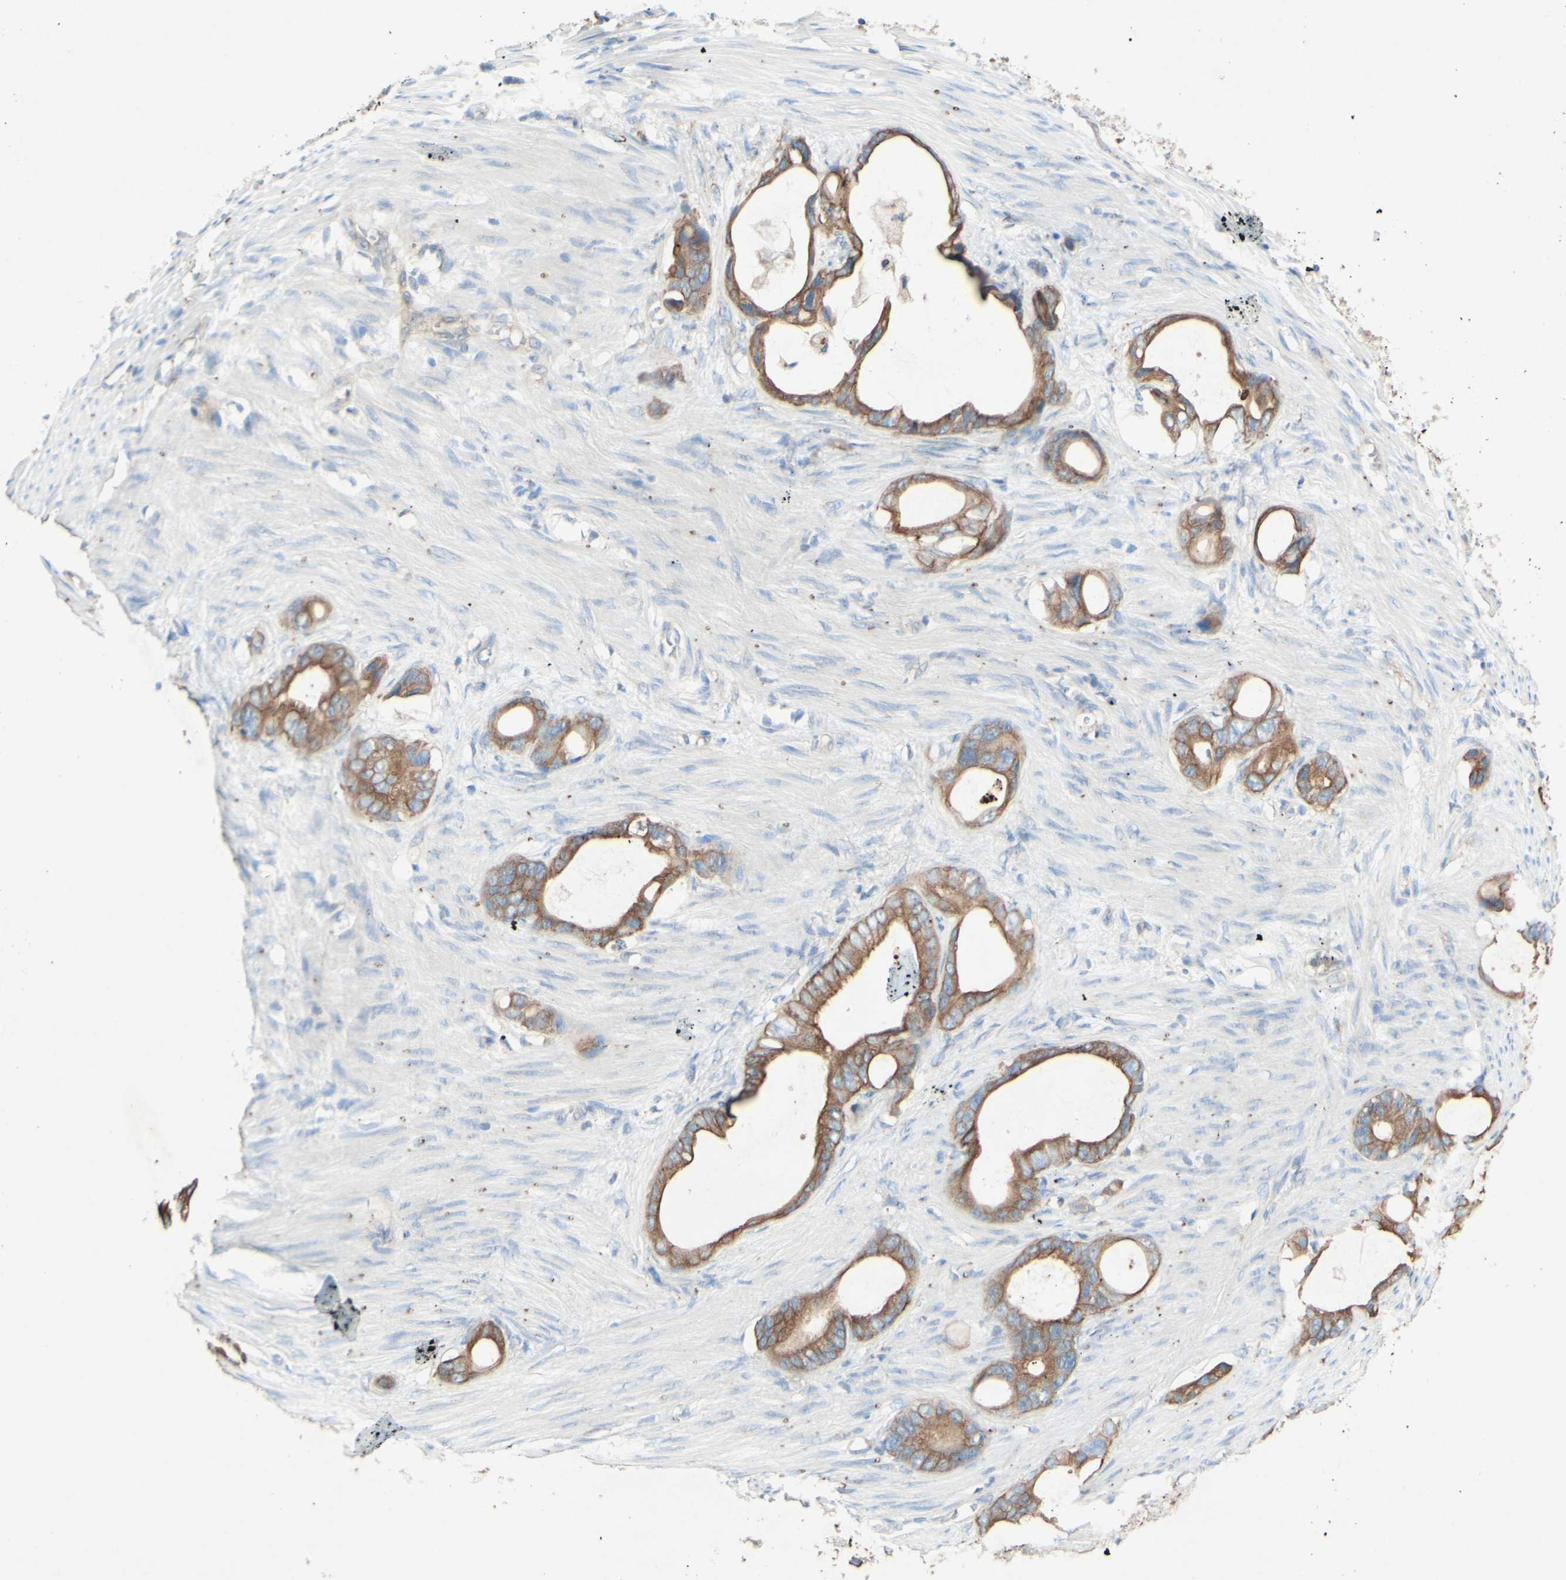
{"staining": {"intensity": "moderate", "quantity": ">75%", "location": "cytoplasmic/membranous"}, "tissue": "stomach cancer", "cell_type": "Tumor cells", "image_type": "cancer", "snomed": [{"axis": "morphology", "description": "Adenocarcinoma, NOS"}, {"axis": "topography", "description": "Stomach"}], "caption": "Human stomach cancer stained with a protein marker demonstrates moderate staining in tumor cells.", "gene": "MTM1", "patient": {"sex": "female", "age": 75}}